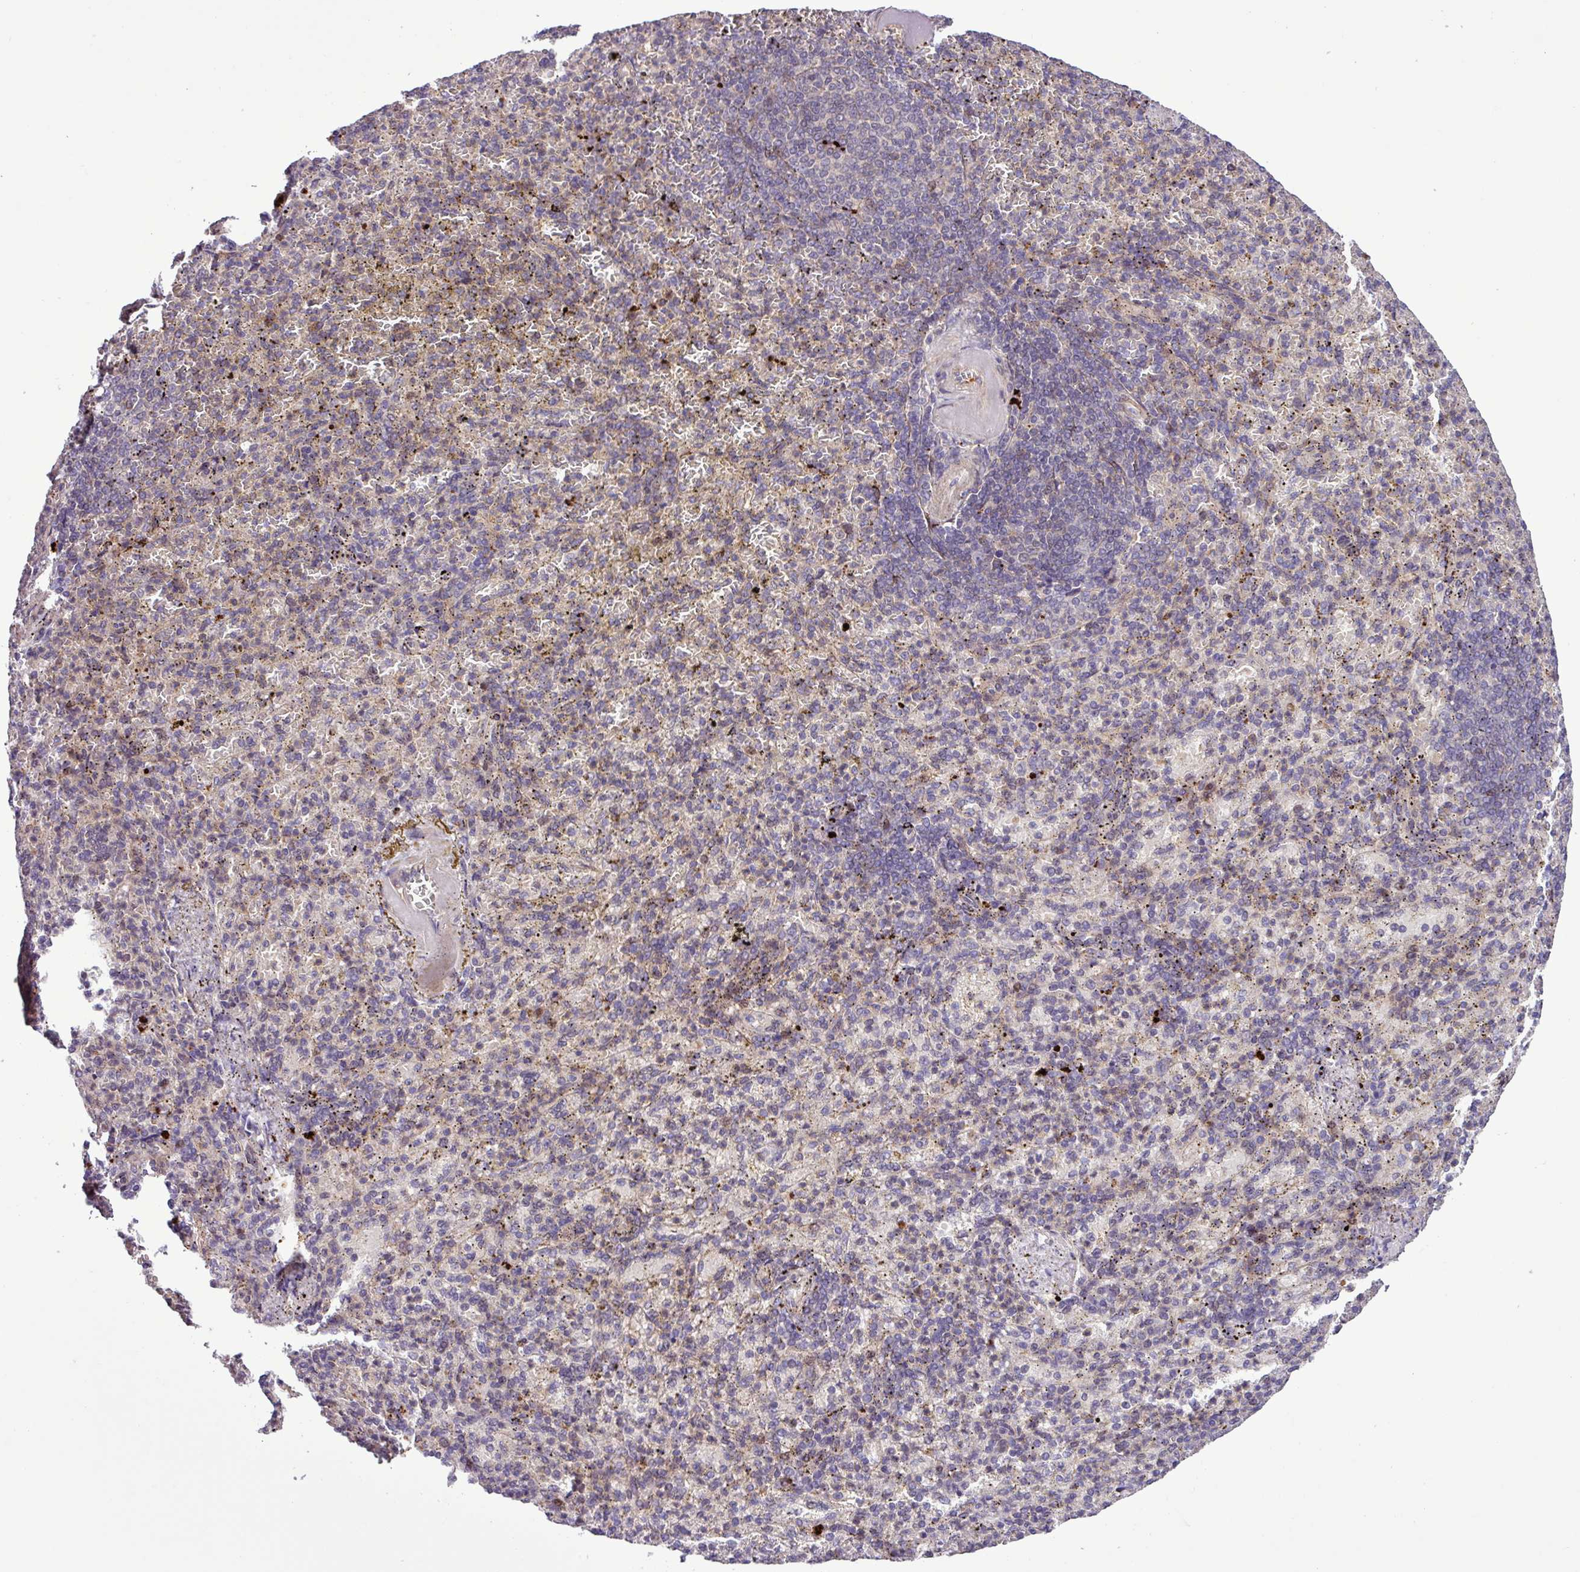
{"staining": {"intensity": "moderate", "quantity": "<25%", "location": "cytoplasmic/membranous"}, "tissue": "spleen", "cell_type": "Cells in red pulp", "image_type": "normal", "snomed": [{"axis": "morphology", "description": "Normal tissue, NOS"}, {"axis": "topography", "description": "Spleen"}], "caption": "Unremarkable spleen shows moderate cytoplasmic/membranous expression in approximately <25% of cells in red pulp.", "gene": "CARHSP1", "patient": {"sex": "female", "age": 74}}